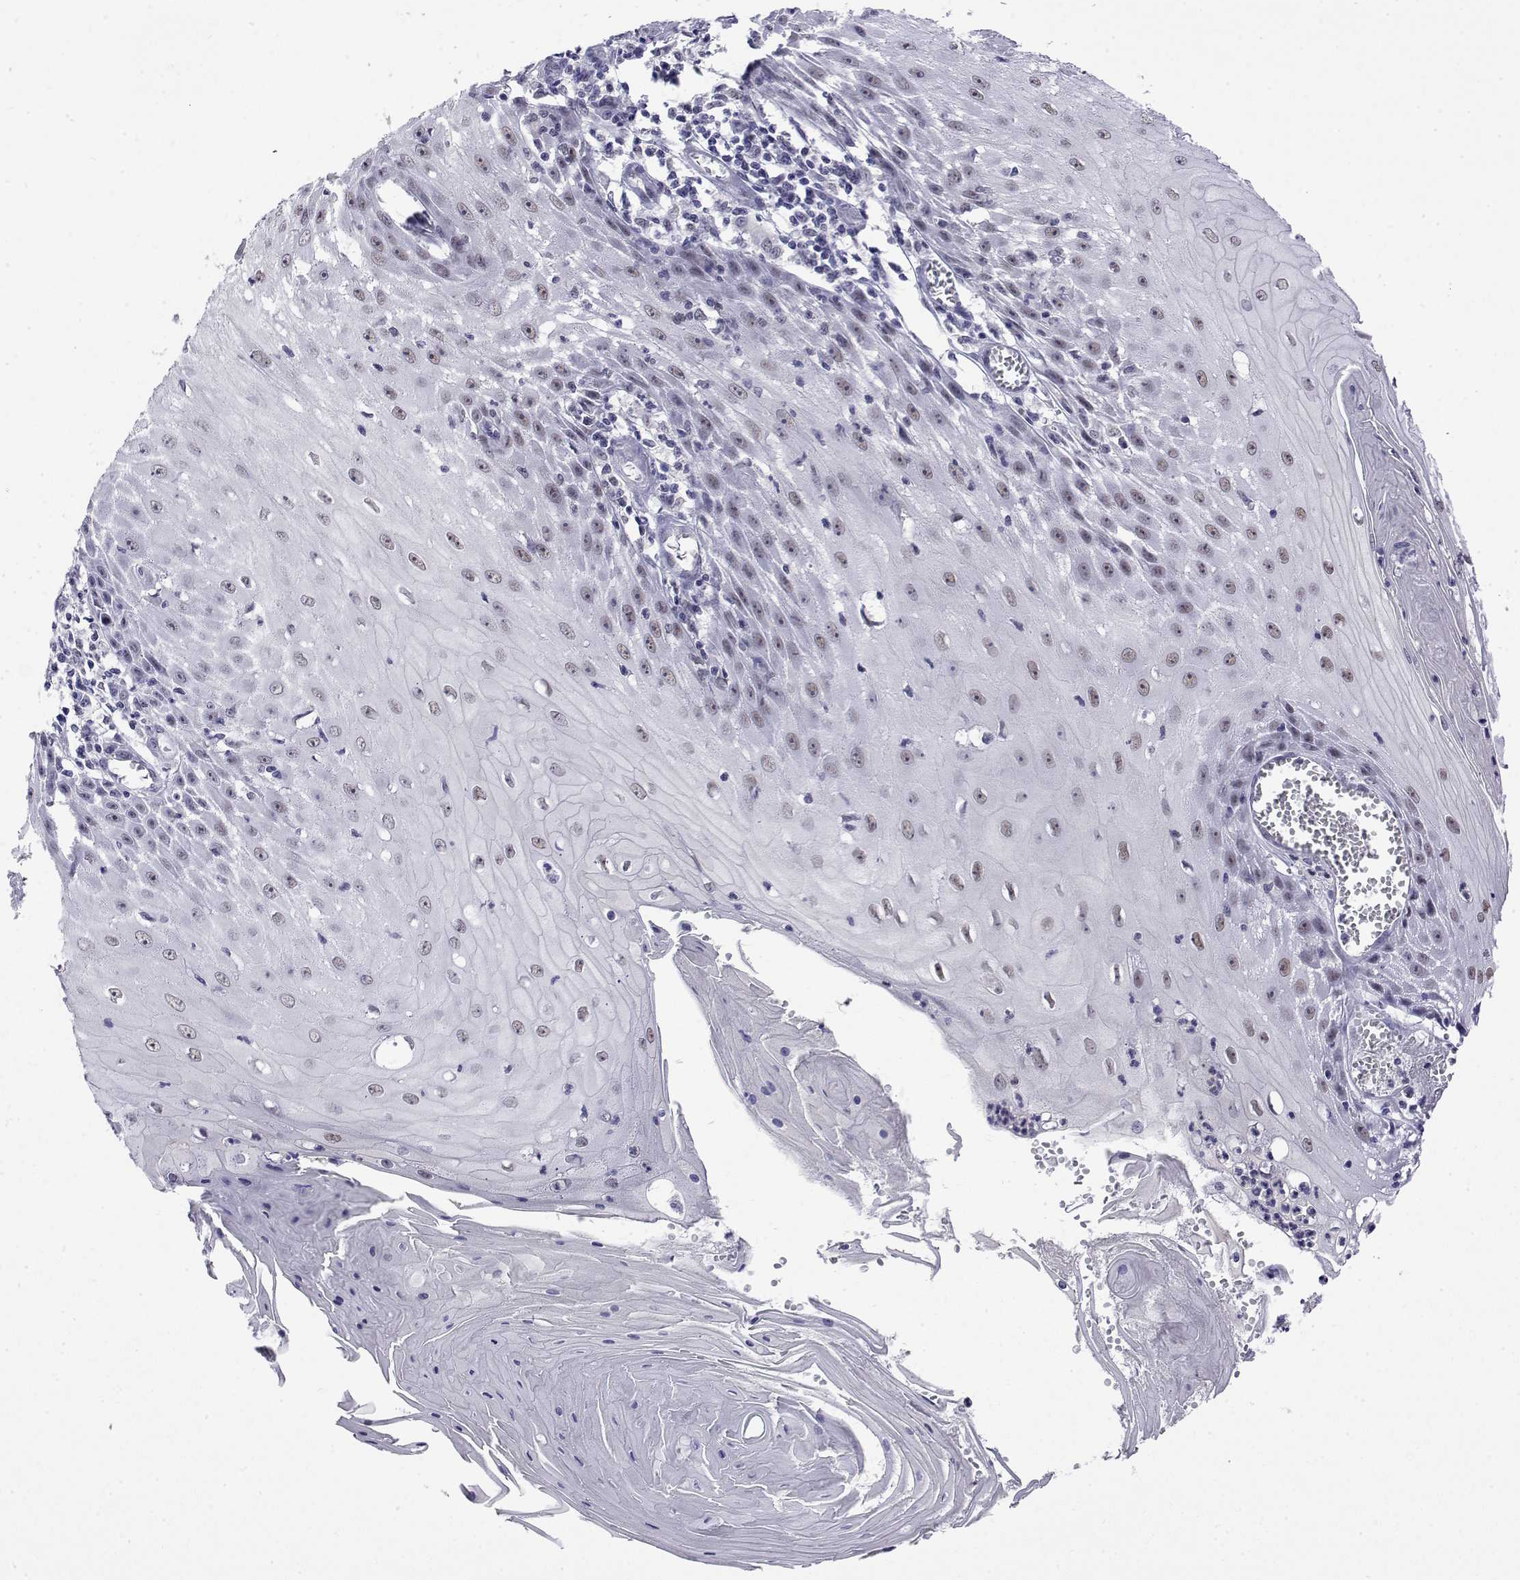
{"staining": {"intensity": "negative", "quantity": "none", "location": "none"}, "tissue": "skin cancer", "cell_type": "Tumor cells", "image_type": "cancer", "snomed": [{"axis": "morphology", "description": "Squamous cell carcinoma, NOS"}, {"axis": "topography", "description": "Skin"}], "caption": "IHC histopathology image of squamous cell carcinoma (skin) stained for a protein (brown), which reveals no expression in tumor cells.", "gene": "POLDIP3", "patient": {"sex": "female", "age": 73}}